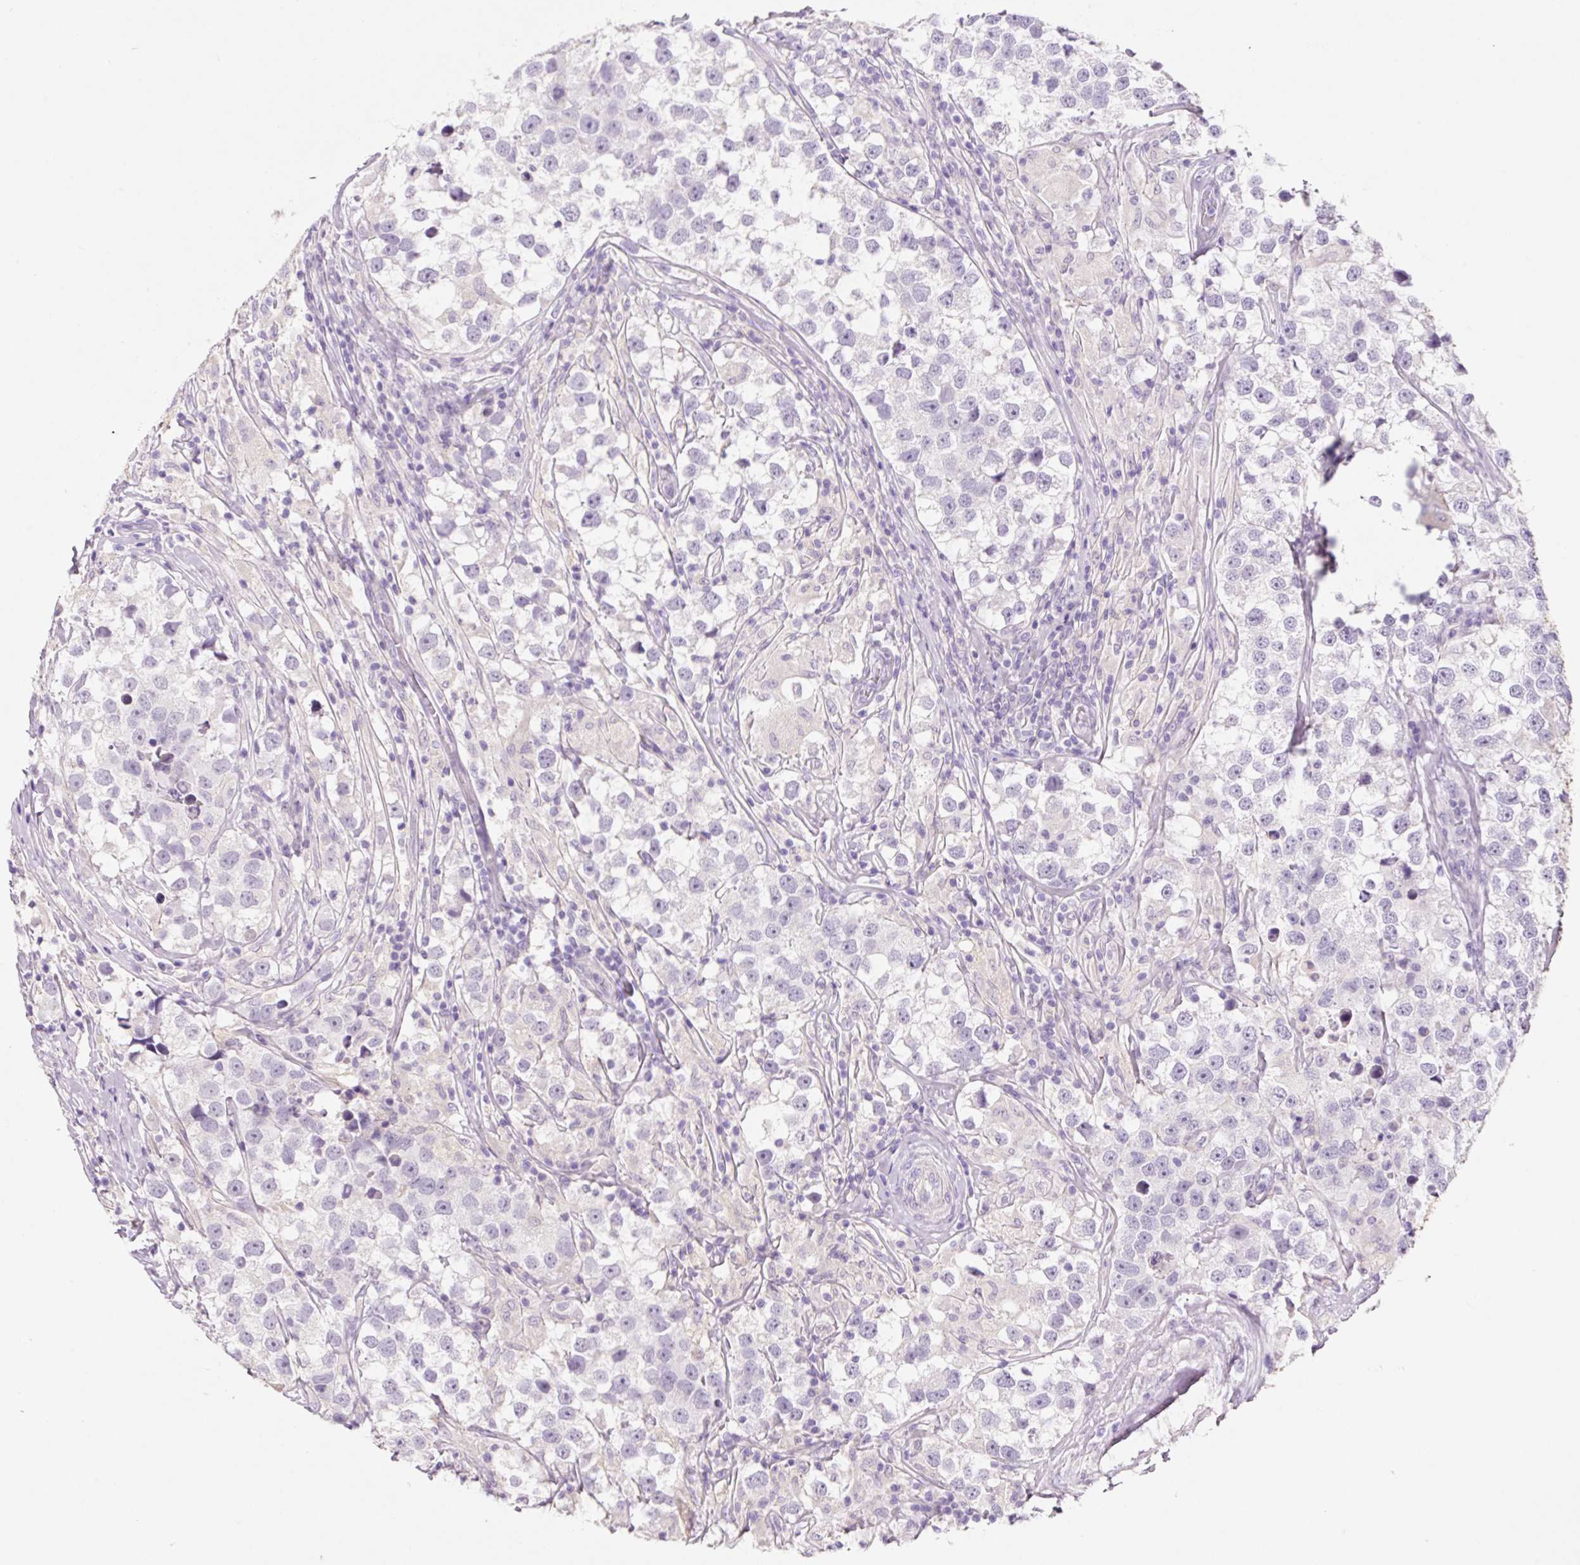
{"staining": {"intensity": "negative", "quantity": "none", "location": "none"}, "tissue": "testis cancer", "cell_type": "Tumor cells", "image_type": "cancer", "snomed": [{"axis": "morphology", "description": "Seminoma, NOS"}, {"axis": "topography", "description": "Testis"}], "caption": "A high-resolution histopathology image shows IHC staining of seminoma (testis), which demonstrates no significant staining in tumor cells. (IHC, brightfield microscopy, high magnification).", "gene": "SYP", "patient": {"sex": "male", "age": 46}}